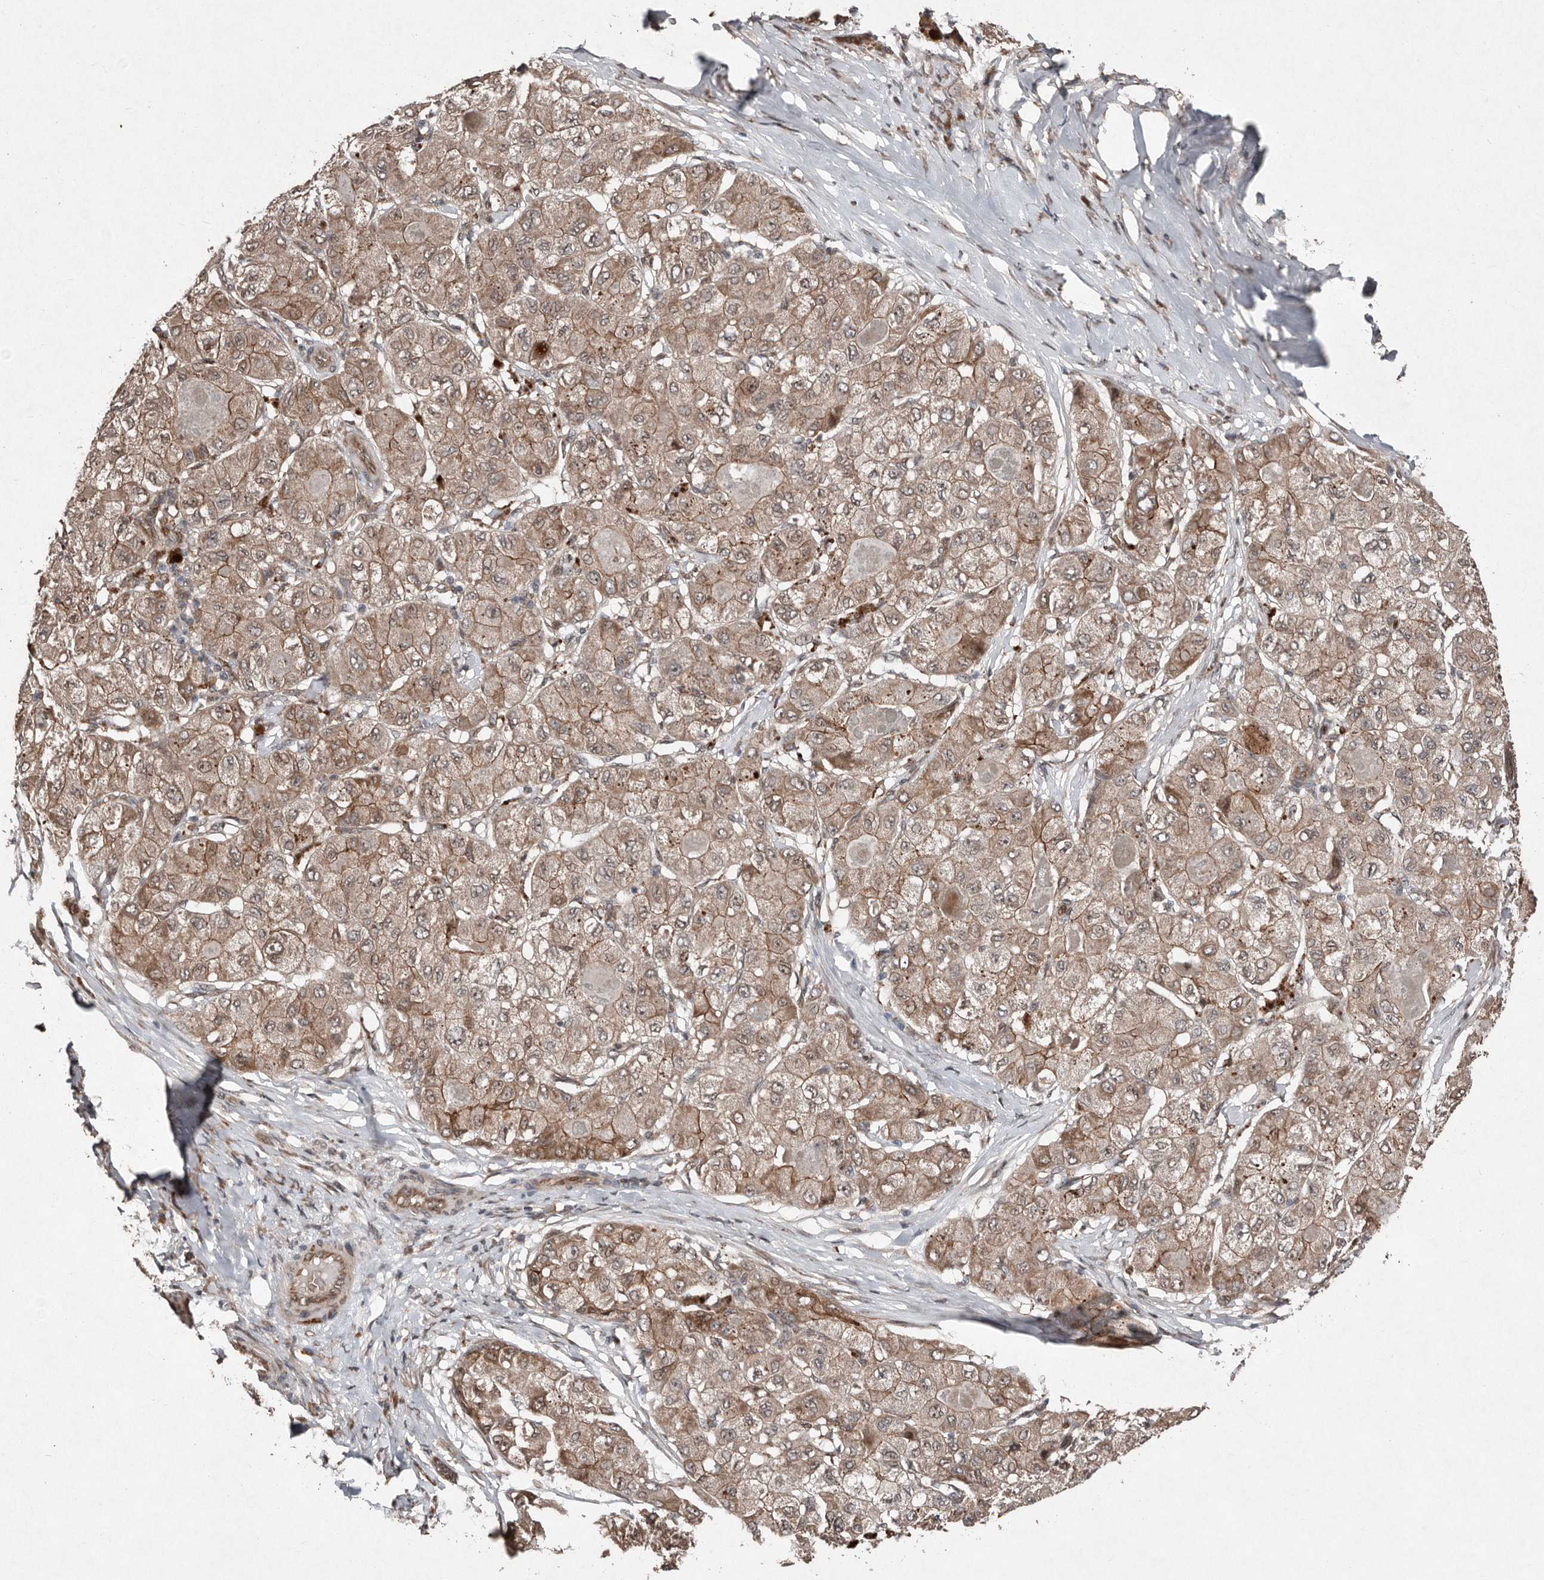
{"staining": {"intensity": "moderate", "quantity": ">75%", "location": "cytoplasmic/membranous"}, "tissue": "liver cancer", "cell_type": "Tumor cells", "image_type": "cancer", "snomed": [{"axis": "morphology", "description": "Carcinoma, Hepatocellular, NOS"}, {"axis": "topography", "description": "Liver"}], "caption": "Immunohistochemistry photomicrograph of neoplastic tissue: human liver cancer stained using immunohistochemistry (IHC) exhibits medium levels of moderate protein expression localized specifically in the cytoplasmic/membranous of tumor cells, appearing as a cytoplasmic/membranous brown color.", "gene": "DIP2C", "patient": {"sex": "male", "age": 80}}